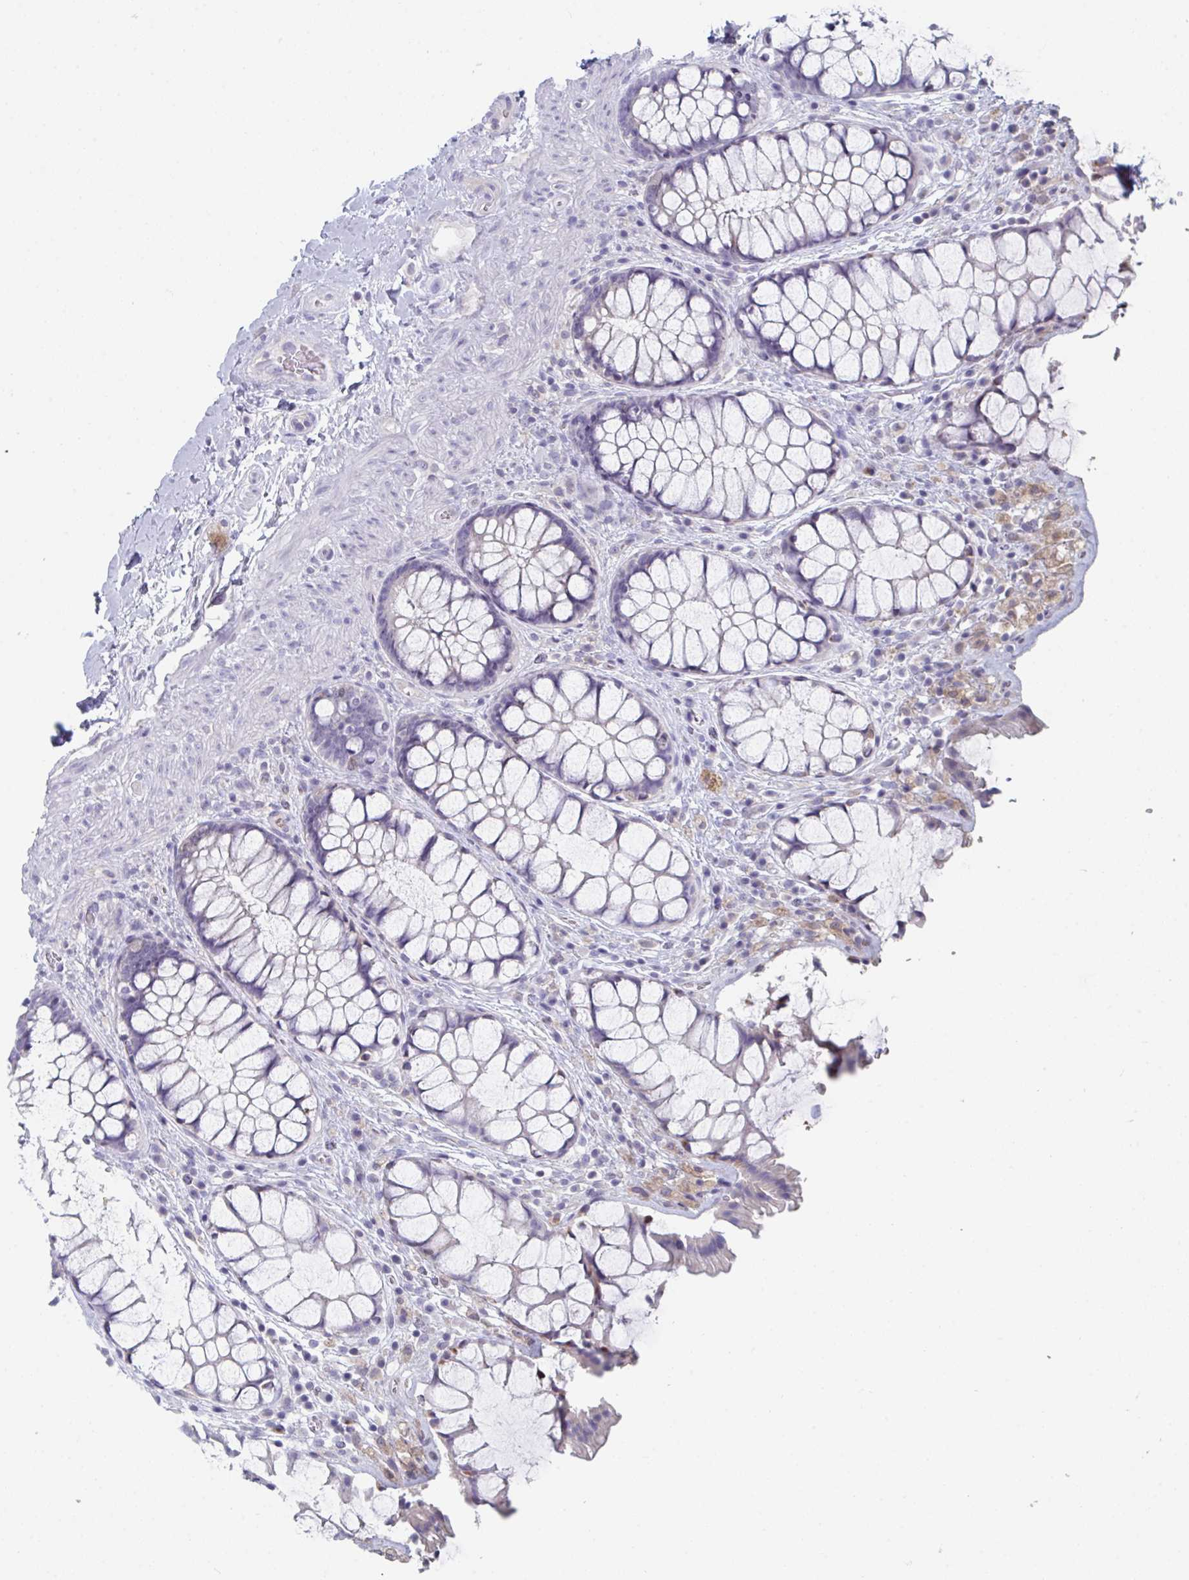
{"staining": {"intensity": "negative", "quantity": "none", "location": "none"}, "tissue": "rectum", "cell_type": "Glandular cells", "image_type": "normal", "snomed": [{"axis": "morphology", "description": "Normal tissue, NOS"}, {"axis": "topography", "description": "Rectum"}], "caption": "The immunohistochemistry image has no significant expression in glandular cells of rectum.", "gene": "PTPRD", "patient": {"sex": "female", "age": 58}}